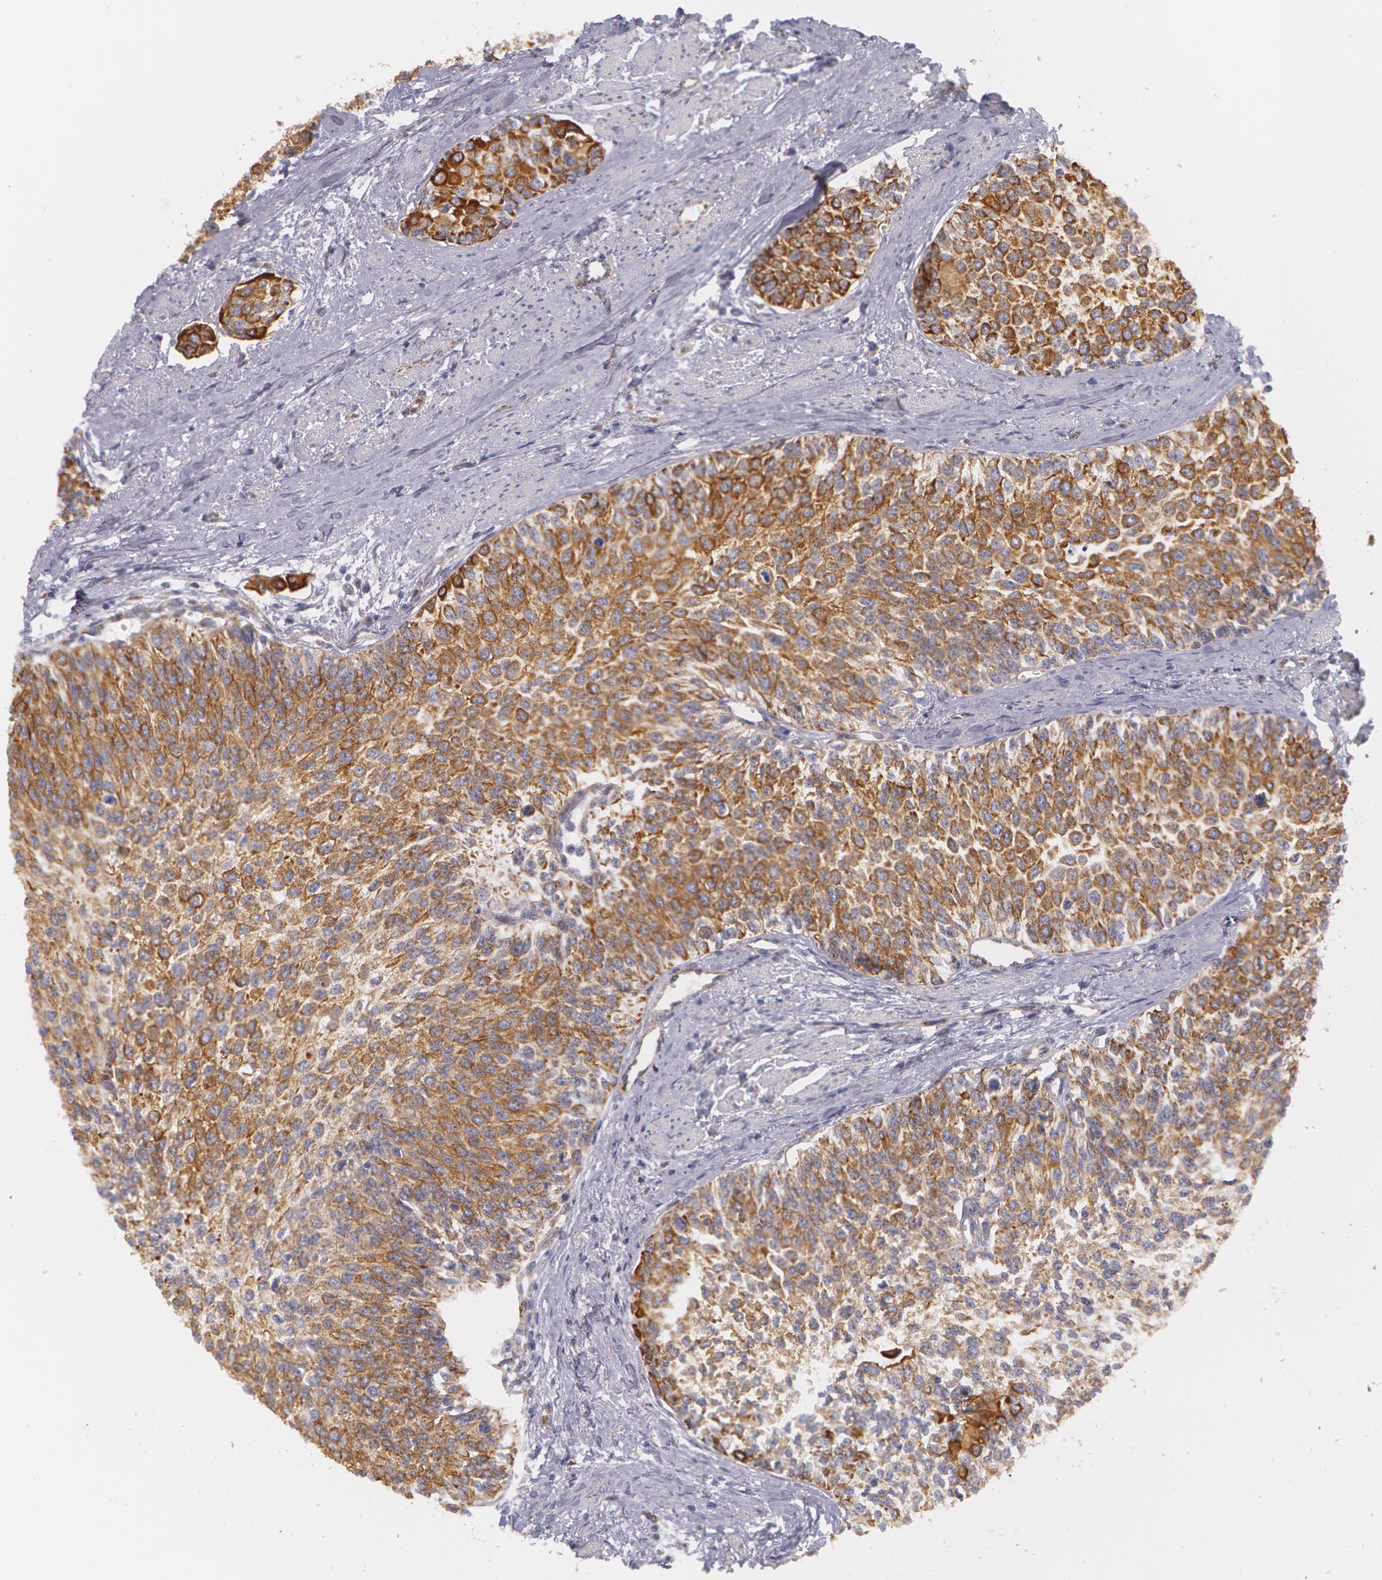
{"staining": {"intensity": "moderate", "quantity": ">75%", "location": "cytoplasmic/membranous"}, "tissue": "urothelial cancer", "cell_type": "Tumor cells", "image_type": "cancer", "snomed": [{"axis": "morphology", "description": "Urothelial carcinoma, Low grade"}, {"axis": "topography", "description": "Urinary bladder"}], "caption": "Human urothelial cancer stained for a protein (brown) exhibits moderate cytoplasmic/membranous positive expression in approximately >75% of tumor cells.", "gene": "KRT18", "patient": {"sex": "female", "age": 73}}